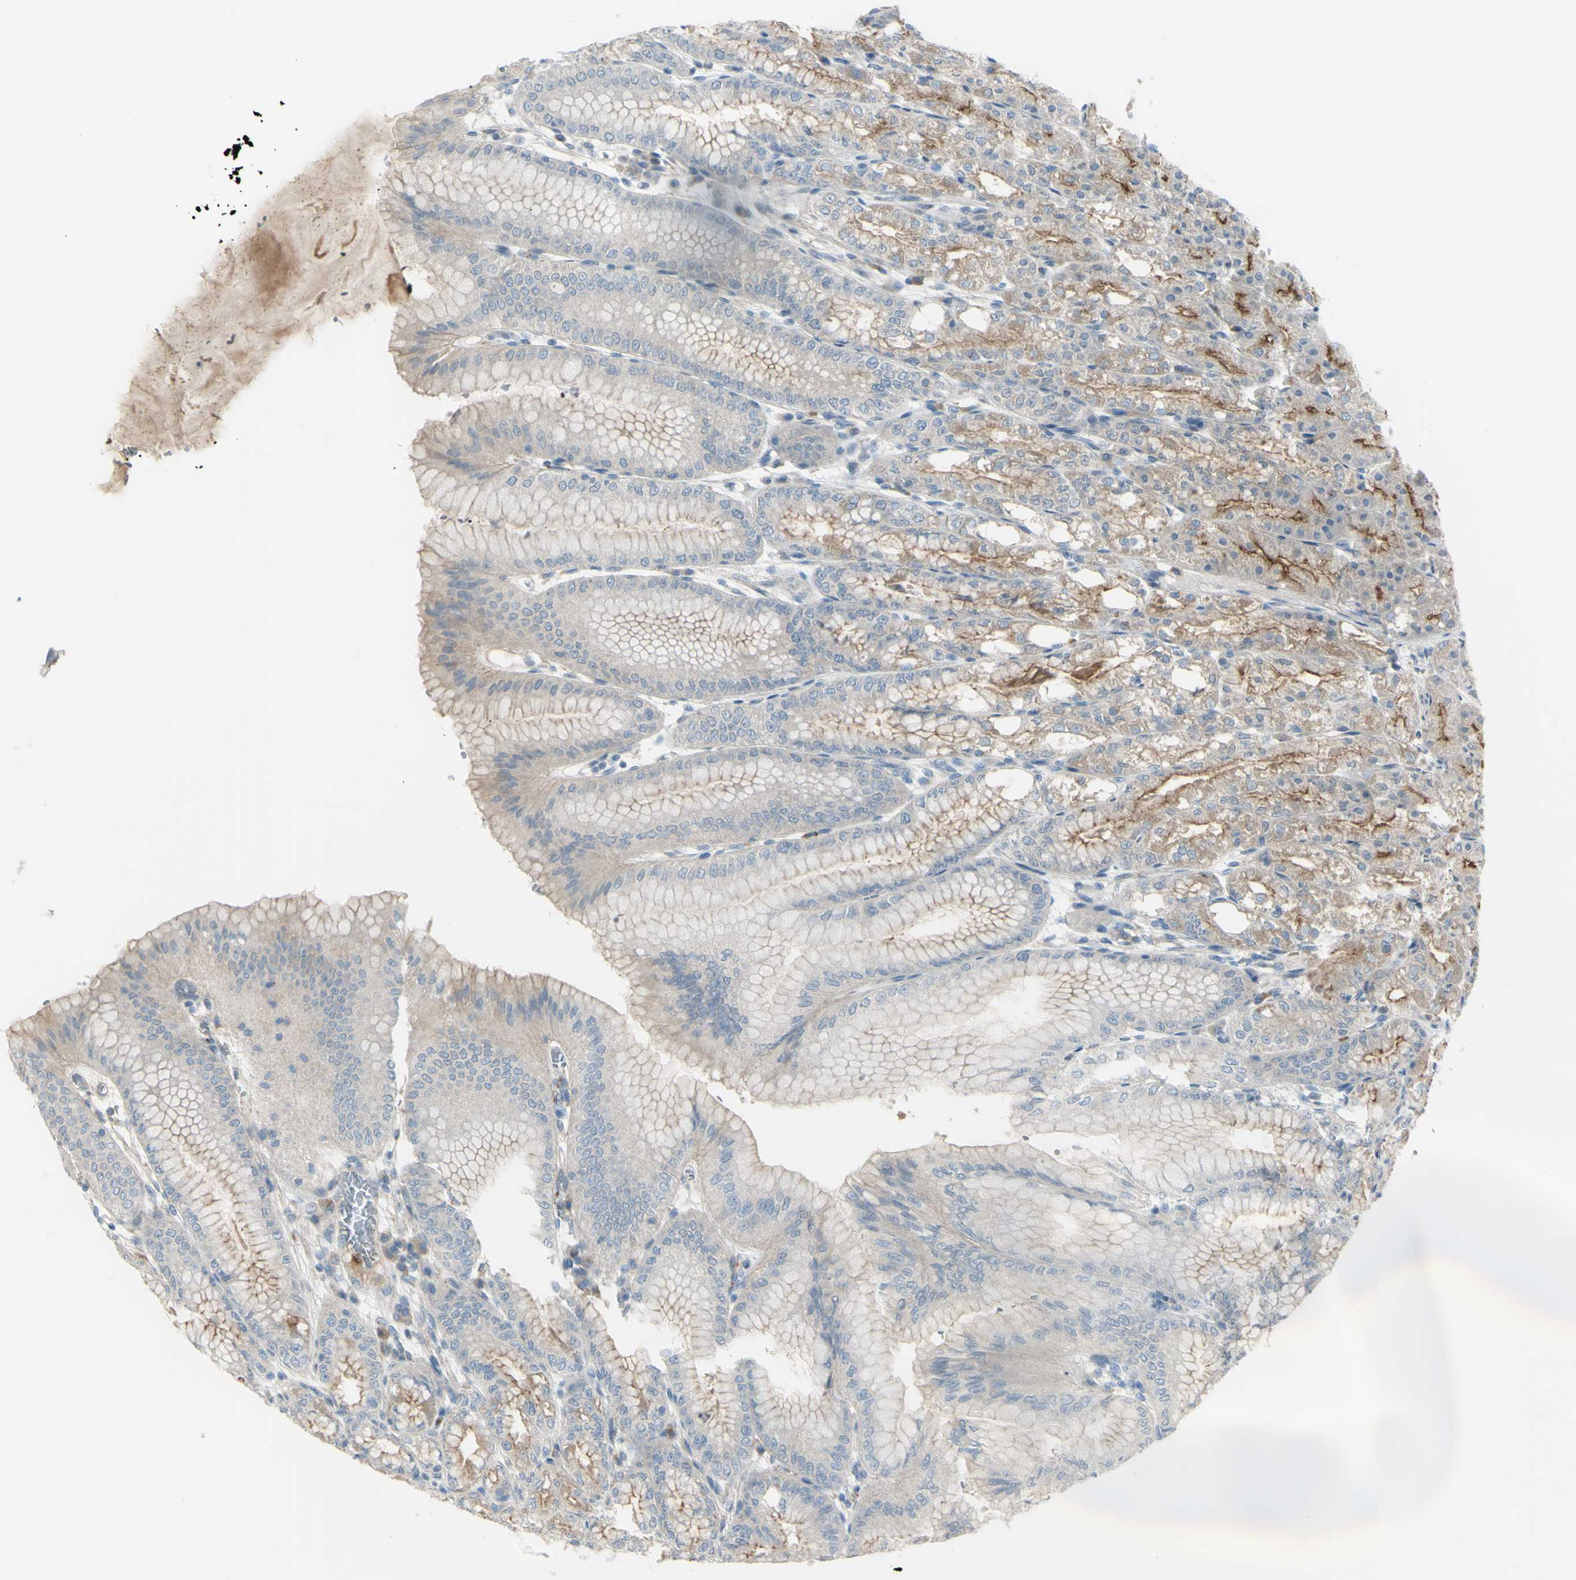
{"staining": {"intensity": "moderate", "quantity": "25%-75%", "location": "nuclear"}, "tissue": "stomach", "cell_type": "Glandular cells", "image_type": "normal", "snomed": [{"axis": "morphology", "description": "Normal tissue, NOS"}, {"axis": "topography", "description": "Stomach, lower"}], "caption": "Human stomach stained for a protein (brown) exhibits moderate nuclear positive staining in about 25%-75% of glandular cells.", "gene": "LMTK2", "patient": {"sex": "male", "age": 71}}